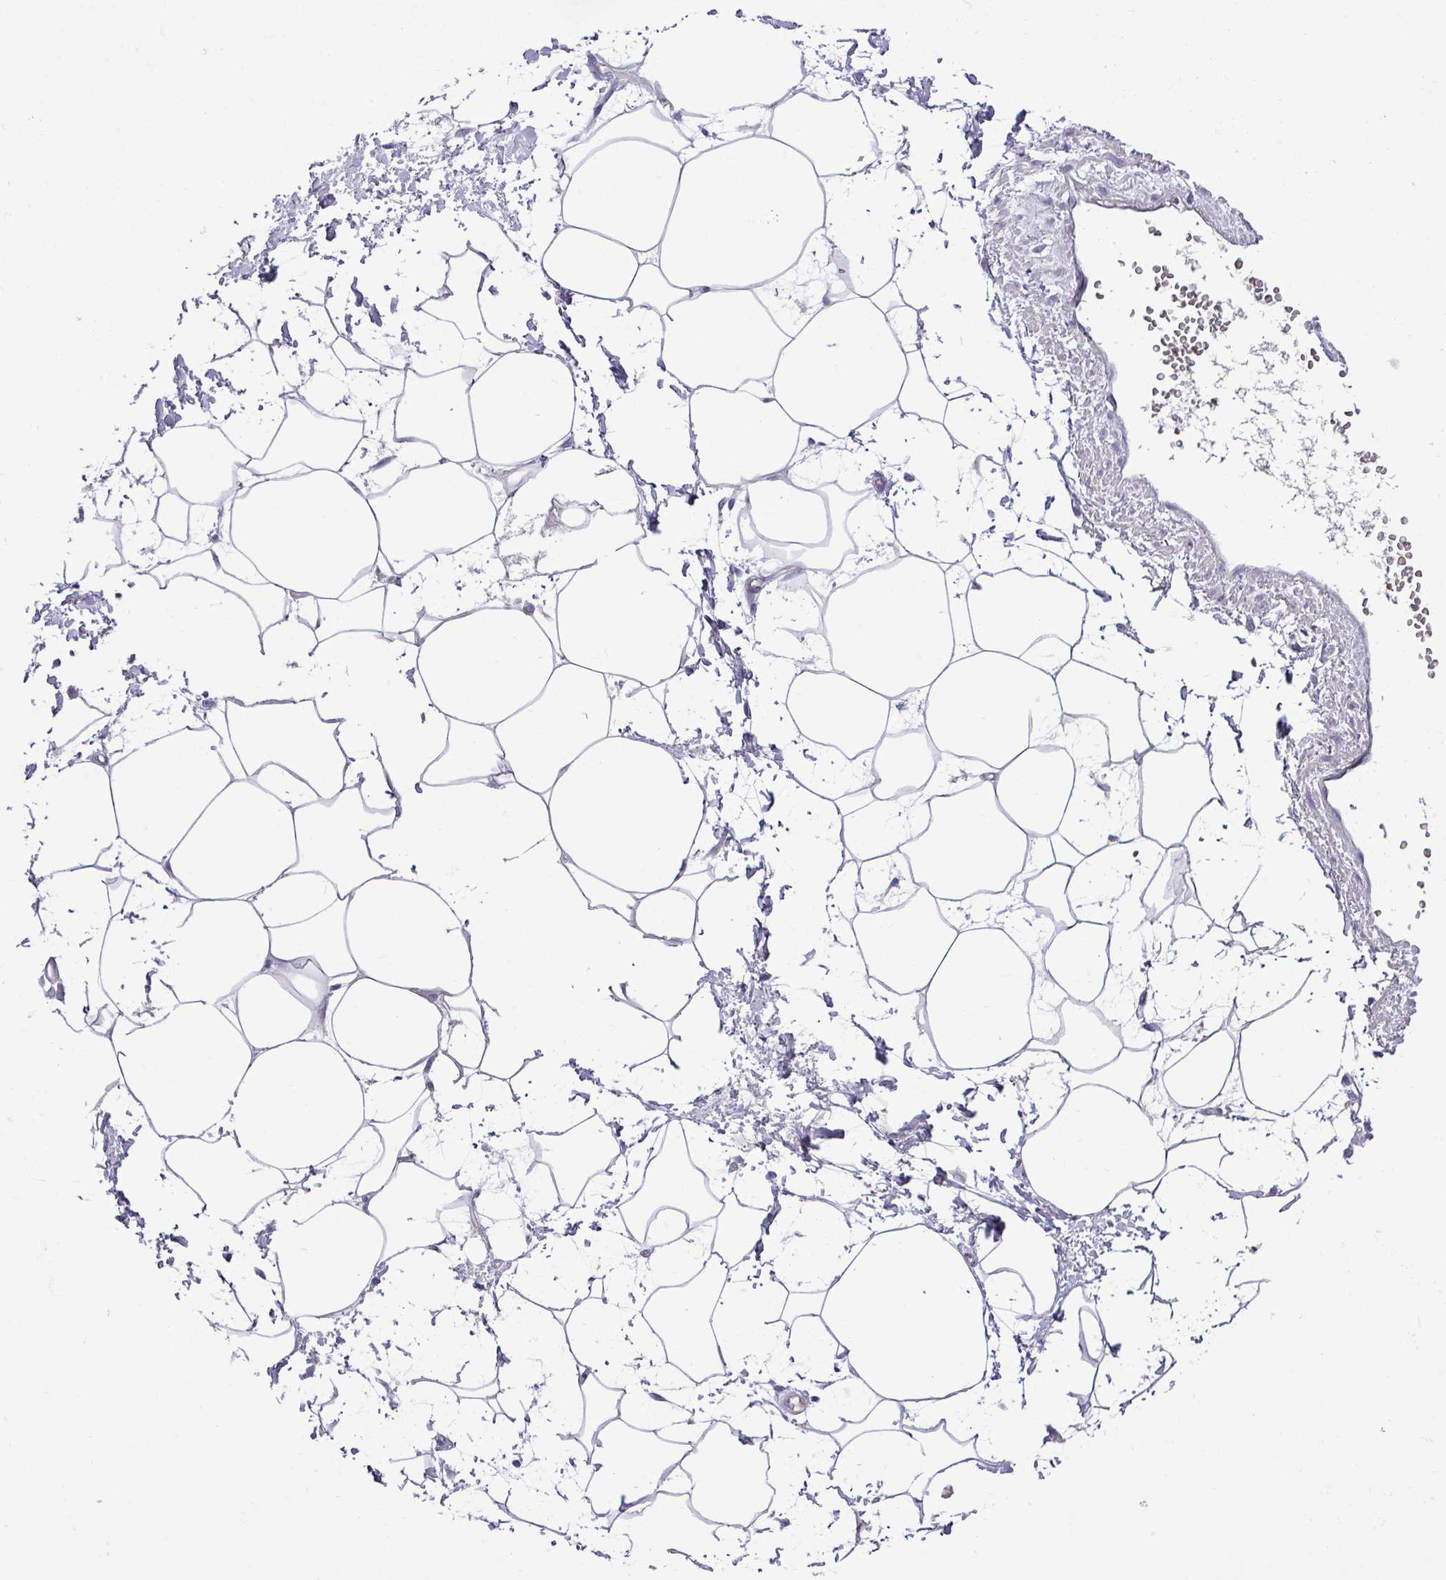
{"staining": {"intensity": "negative", "quantity": "none", "location": "none"}, "tissue": "adipose tissue", "cell_type": "Adipocytes", "image_type": "normal", "snomed": [{"axis": "morphology", "description": "Normal tissue, NOS"}, {"axis": "topography", "description": "Prostate"}, {"axis": "topography", "description": "Peripheral nerve tissue"}], "caption": "This micrograph is of unremarkable adipose tissue stained with IHC to label a protein in brown with the nuclei are counter-stained blue. There is no positivity in adipocytes. (DAB IHC visualized using brightfield microscopy, high magnification).", "gene": "ACAP3", "patient": {"sex": "male", "age": 55}}